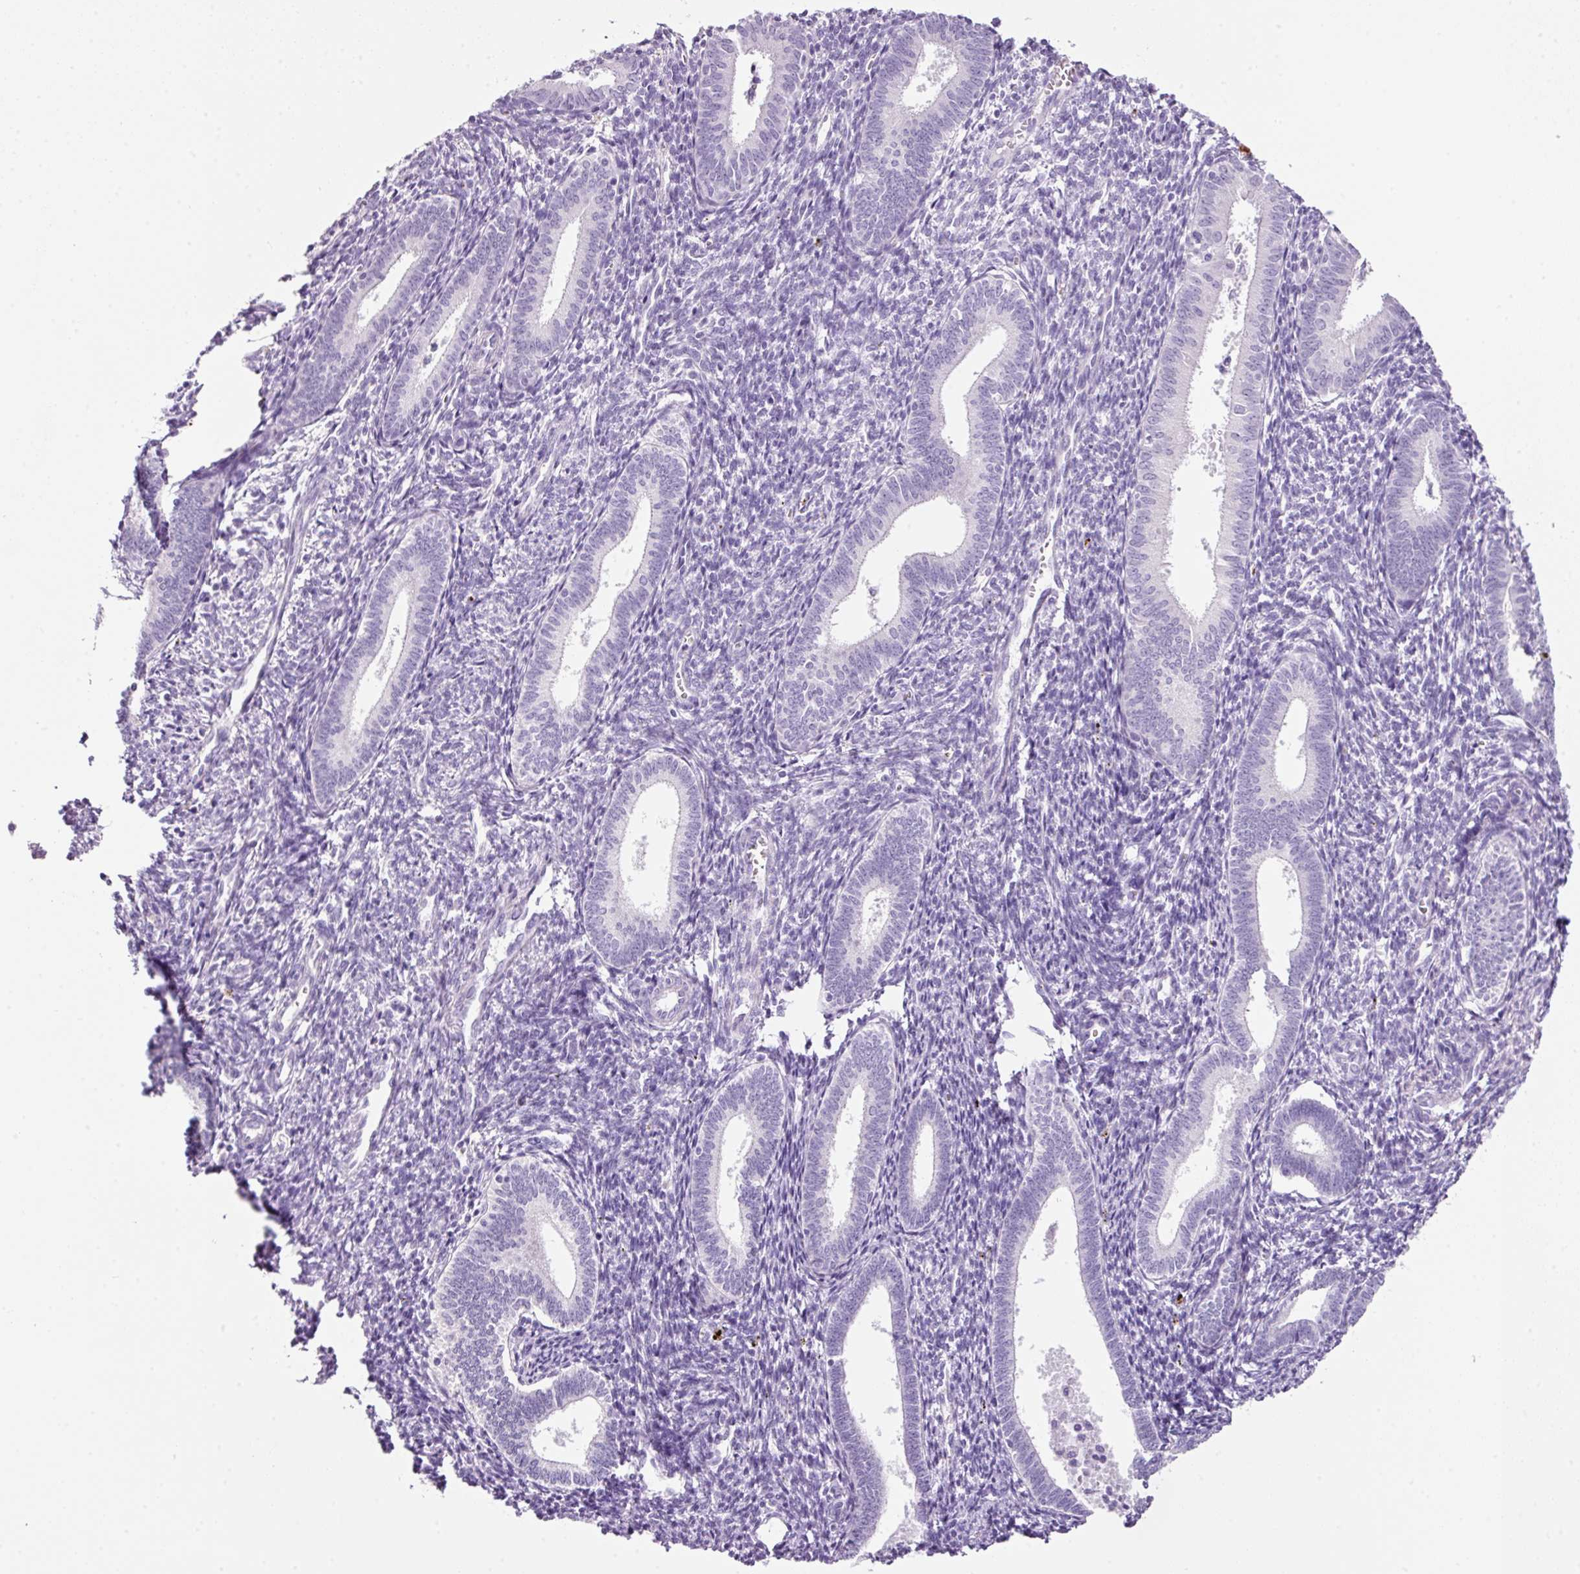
{"staining": {"intensity": "negative", "quantity": "none", "location": "none"}, "tissue": "endometrium", "cell_type": "Cells in endometrial stroma", "image_type": "normal", "snomed": [{"axis": "morphology", "description": "Normal tissue, NOS"}, {"axis": "topography", "description": "Endometrium"}], "caption": "The histopathology image demonstrates no significant staining in cells in endometrial stroma of endometrium. The staining was performed using DAB to visualize the protein expression in brown, while the nuclei were stained in blue with hematoxylin (Magnification: 20x).", "gene": "BSND", "patient": {"sex": "female", "age": 41}}